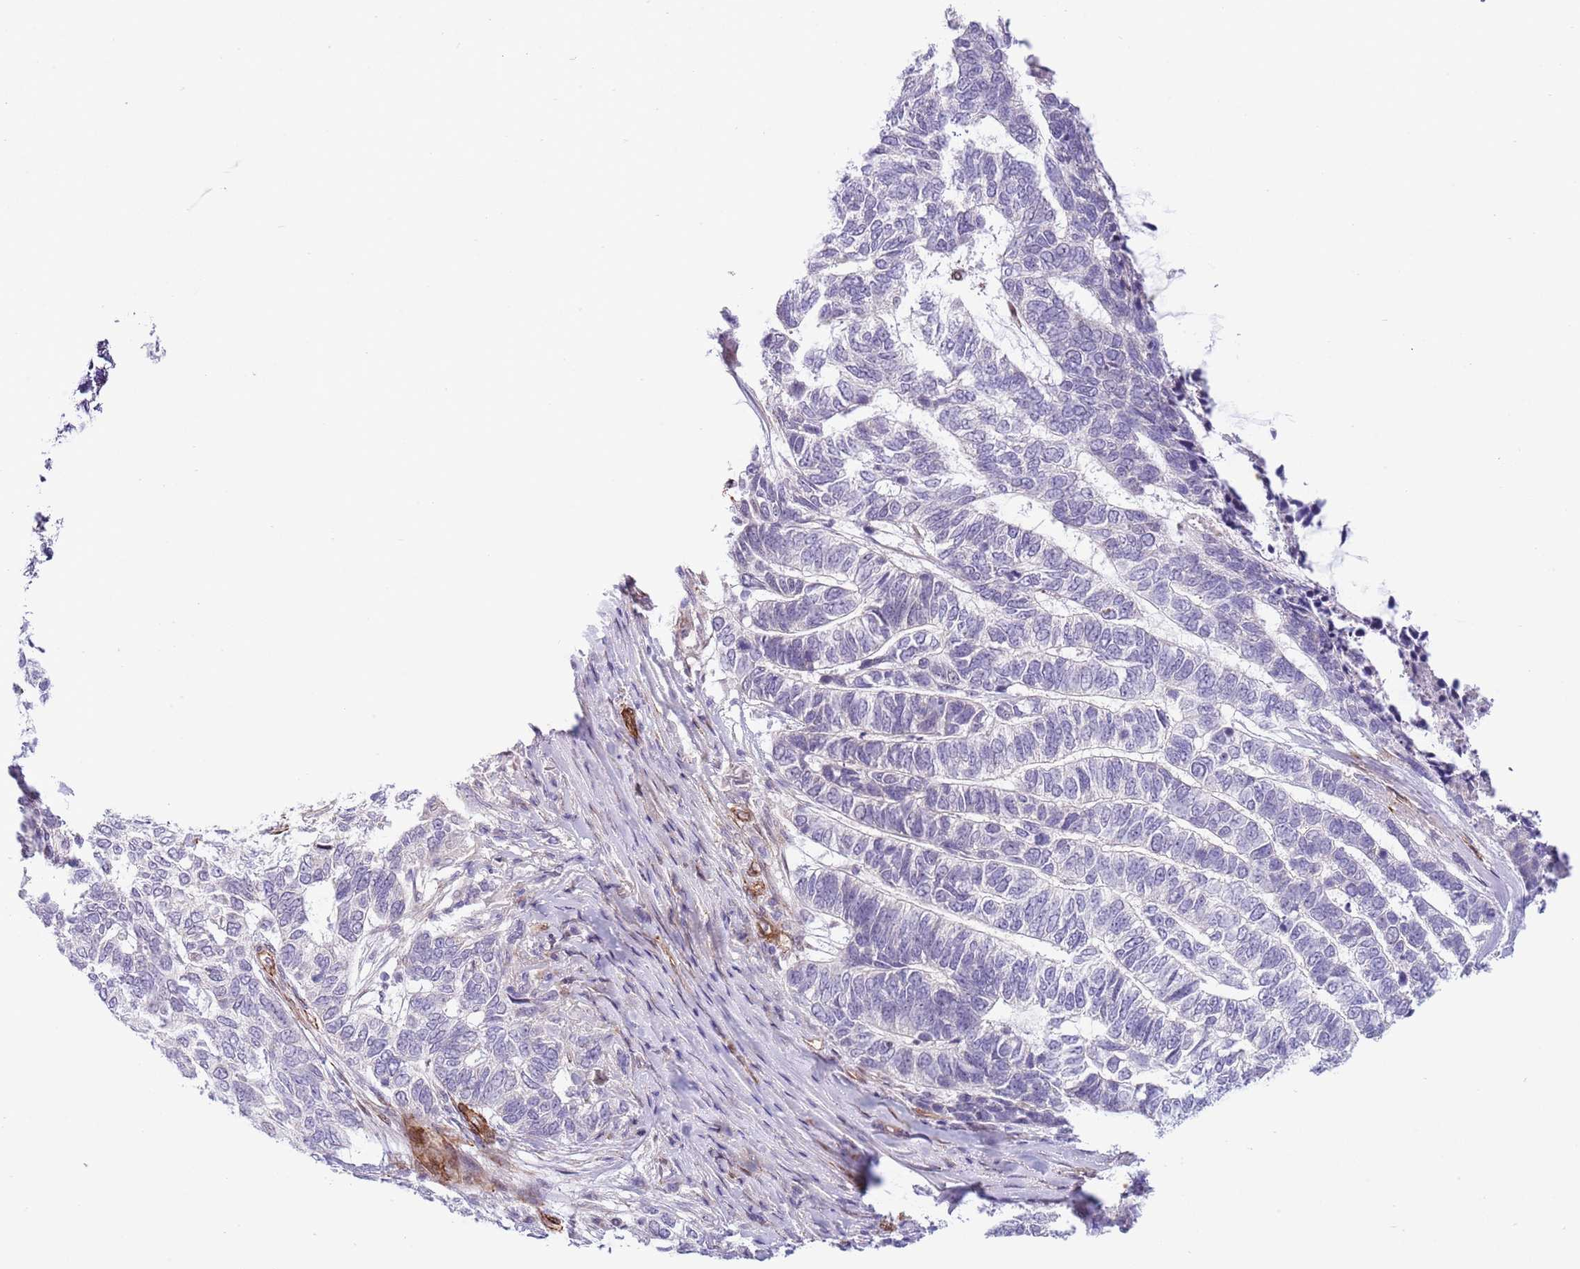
{"staining": {"intensity": "negative", "quantity": "none", "location": "none"}, "tissue": "skin cancer", "cell_type": "Tumor cells", "image_type": "cancer", "snomed": [{"axis": "morphology", "description": "Basal cell carcinoma"}, {"axis": "topography", "description": "Skin"}], "caption": "DAB immunohistochemical staining of skin cancer (basal cell carcinoma) exhibits no significant staining in tumor cells. (Brightfield microscopy of DAB IHC at high magnification).", "gene": "NEK3", "patient": {"sex": "female", "age": 65}}